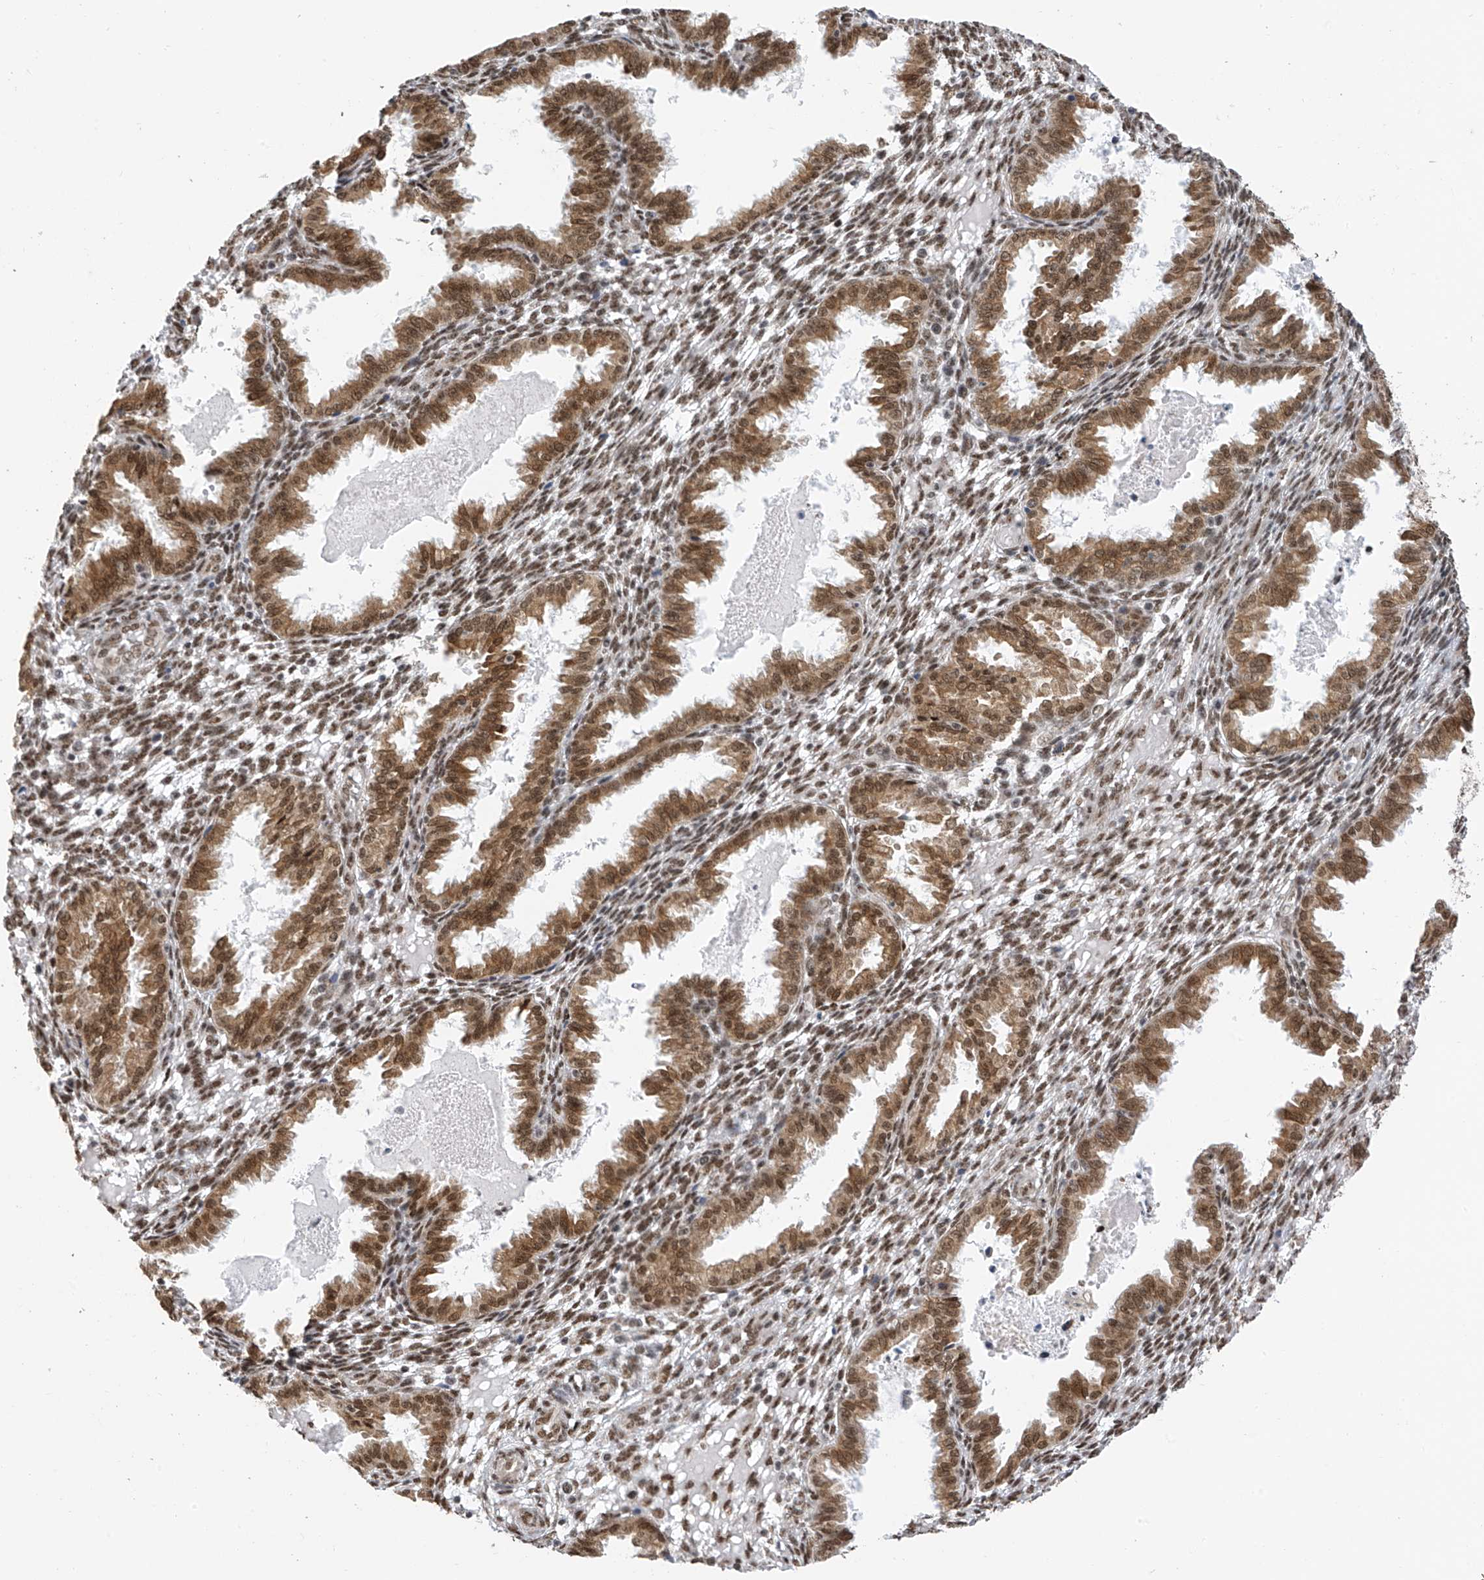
{"staining": {"intensity": "moderate", "quantity": ">75%", "location": "cytoplasmic/membranous,nuclear"}, "tissue": "endometrium", "cell_type": "Cells in endometrial stroma", "image_type": "normal", "snomed": [{"axis": "morphology", "description": "Normal tissue, NOS"}, {"axis": "topography", "description": "Endometrium"}], "caption": "IHC photomicrograph of normal human endometrium stained for a protein (brown), which reveals medium levels of moderate cytoplasmic/membranous,nuclear staining in about >75% of cells in endometrial stroma.", "gene": "APLF", "patient": {"sex": "female", "age": 33}}